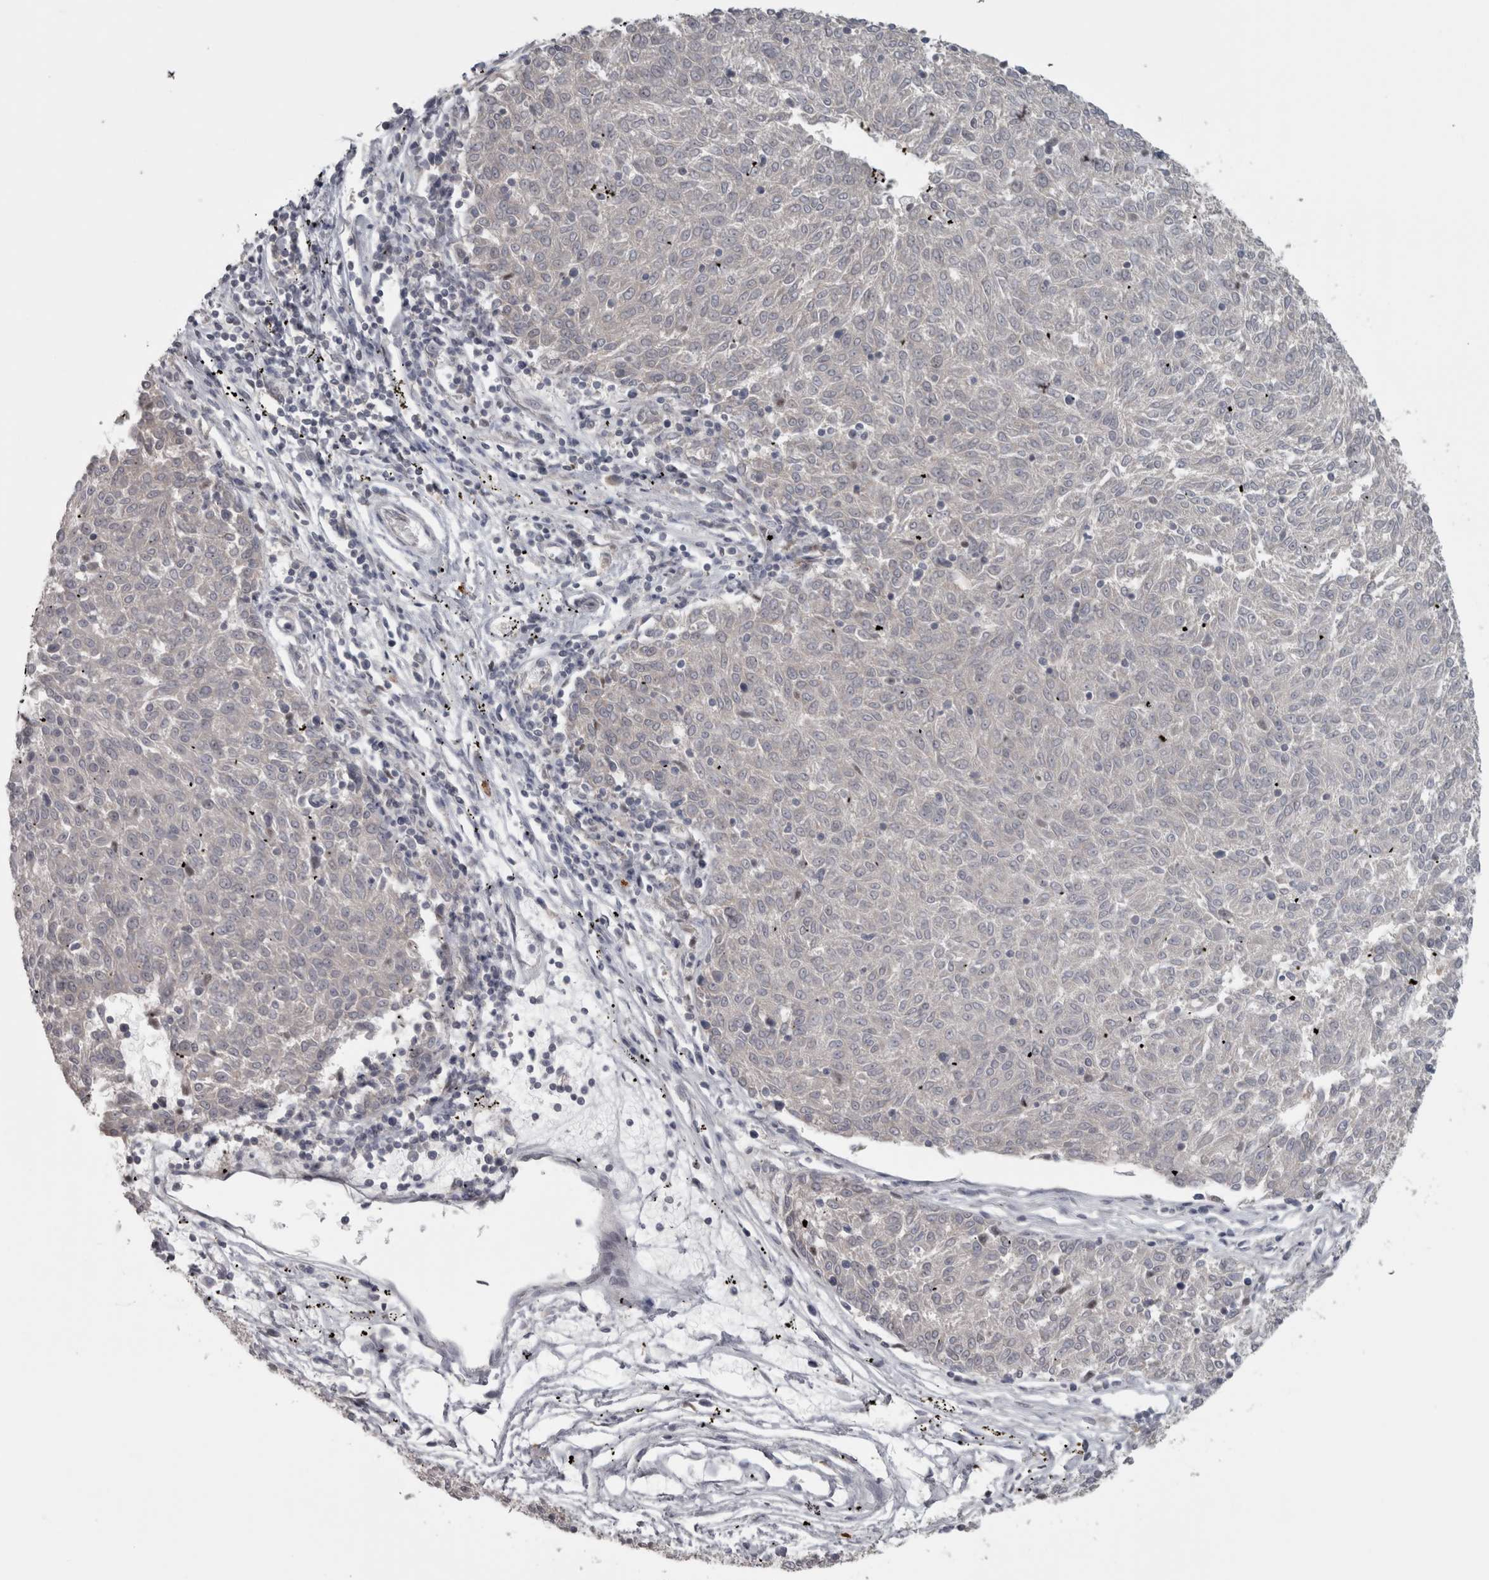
{"staining": {"intensity": "negative", "quantity": "none", "location": "none"}, "tissue": "melanoma", "cell_type": "Tumor cells", "image_type": "cancer", "snomed": [{"axis": "morphology", "description": "Malignant melanoma, NOS"}, {"axis": "topography", "description": "Skin"}], "caption": "IHC micrograph of melanoma stained for a protein (brown), which displays no expression in tumor cells.", "gene": "MICU3", "patient": {"sex": "female", "age": 72}}